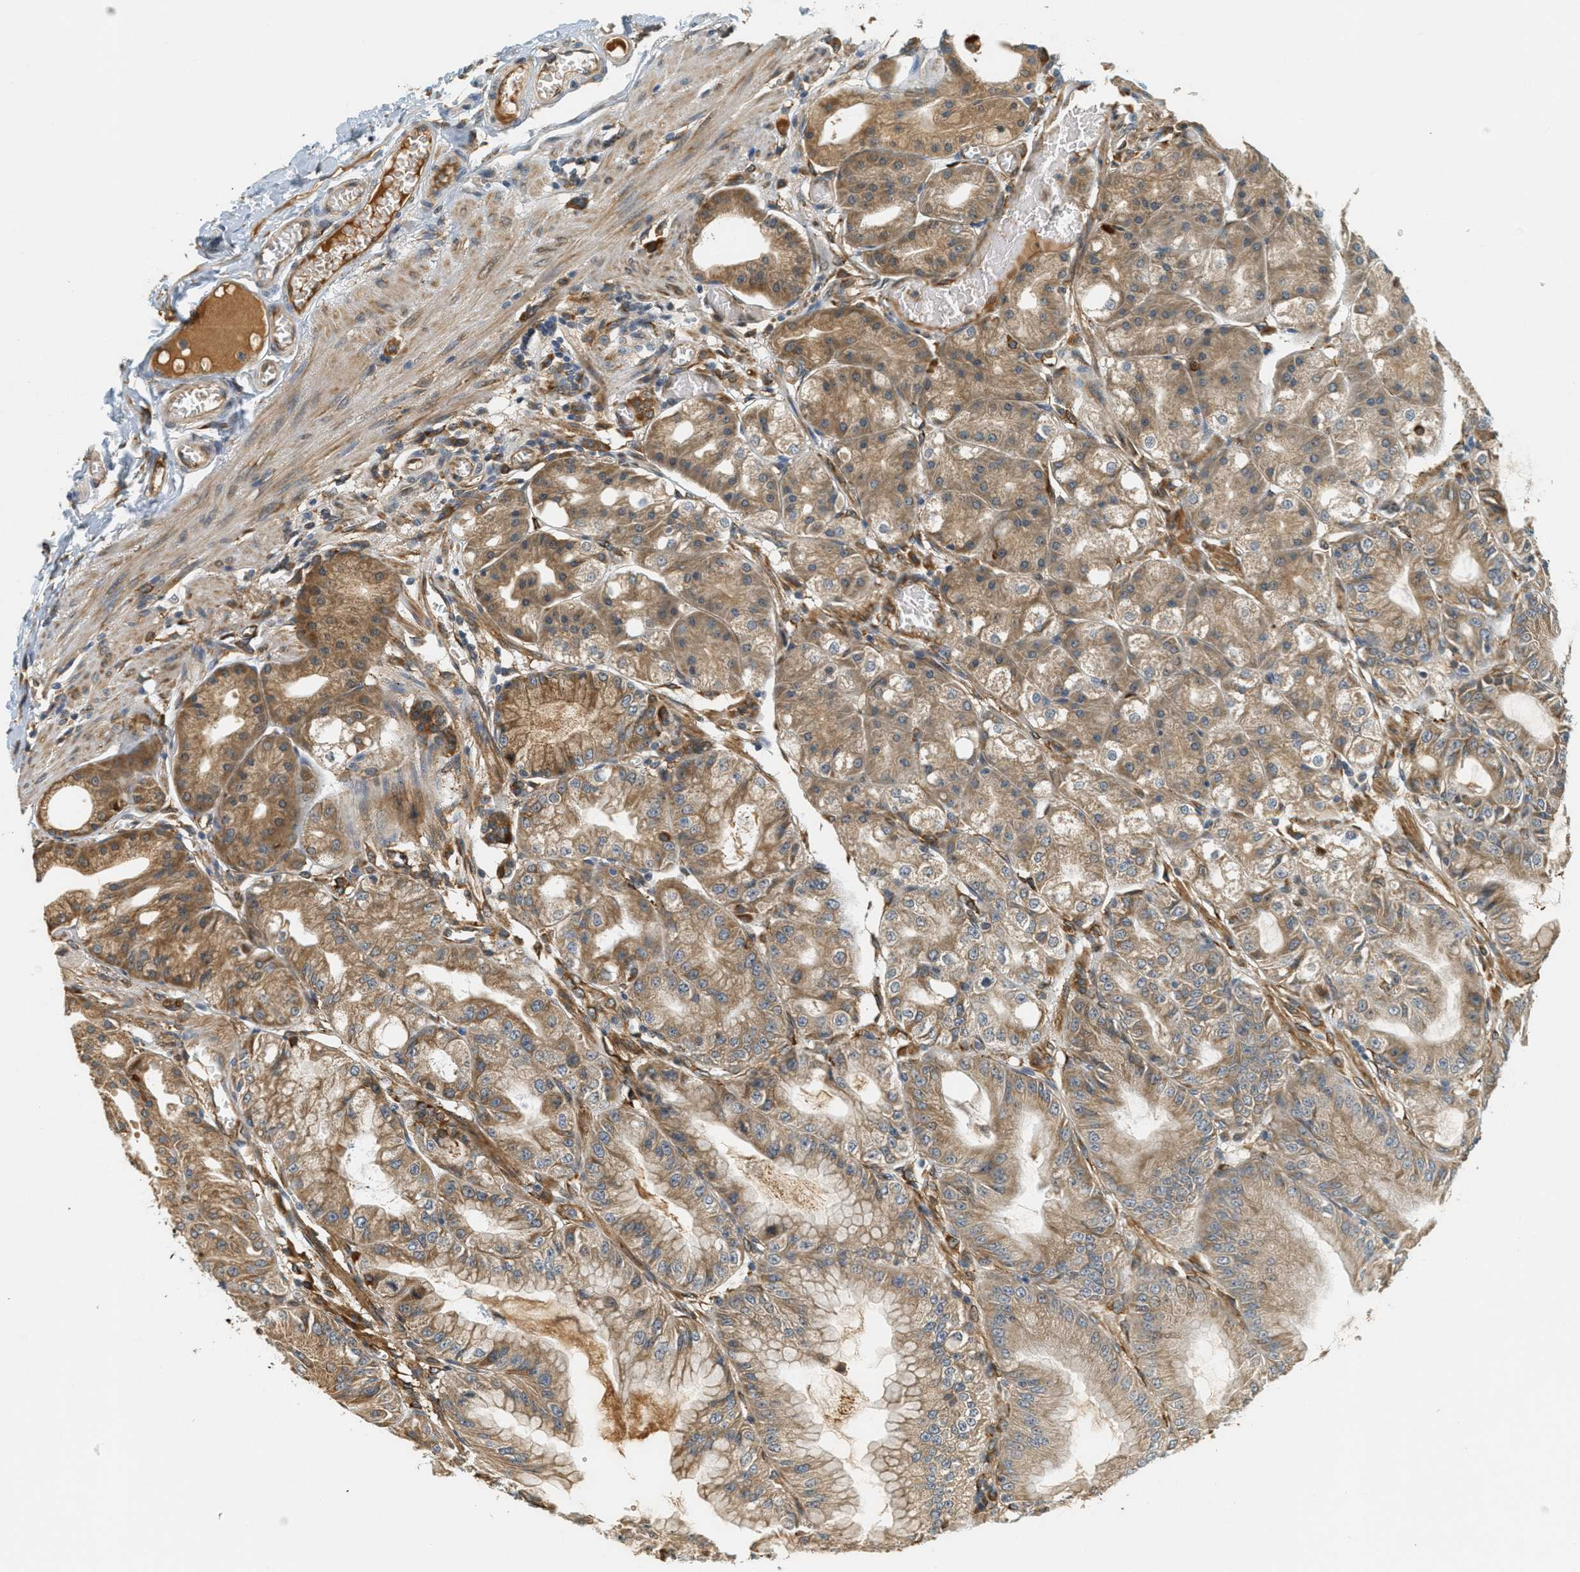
{"staining": {"intensity": "moderate", "quantity": ">75%", "location": "cytoplasmic/membranous"}, "tissue": "stomach", "cell_type": "Glandular cells", "image_type": "normal", "snomed": [{"axis": "morphology", "description": "Normal tissue, NOS"}, {"axis": "topography", "description": "Stomach, lower"}], "caption": "IHC of unremarkable human stomach reveals medium levels of moderate cytoplasmic/membranous expression in about >75% of glandular cells. (Stains: DAB (3,3'-diaminobenzidine) in brown, nuclei in blue, Microscopy: brightfield microscopy at high magnification).", "gene": "PDK1", "patient": {"sex": "male", "age": 71}}